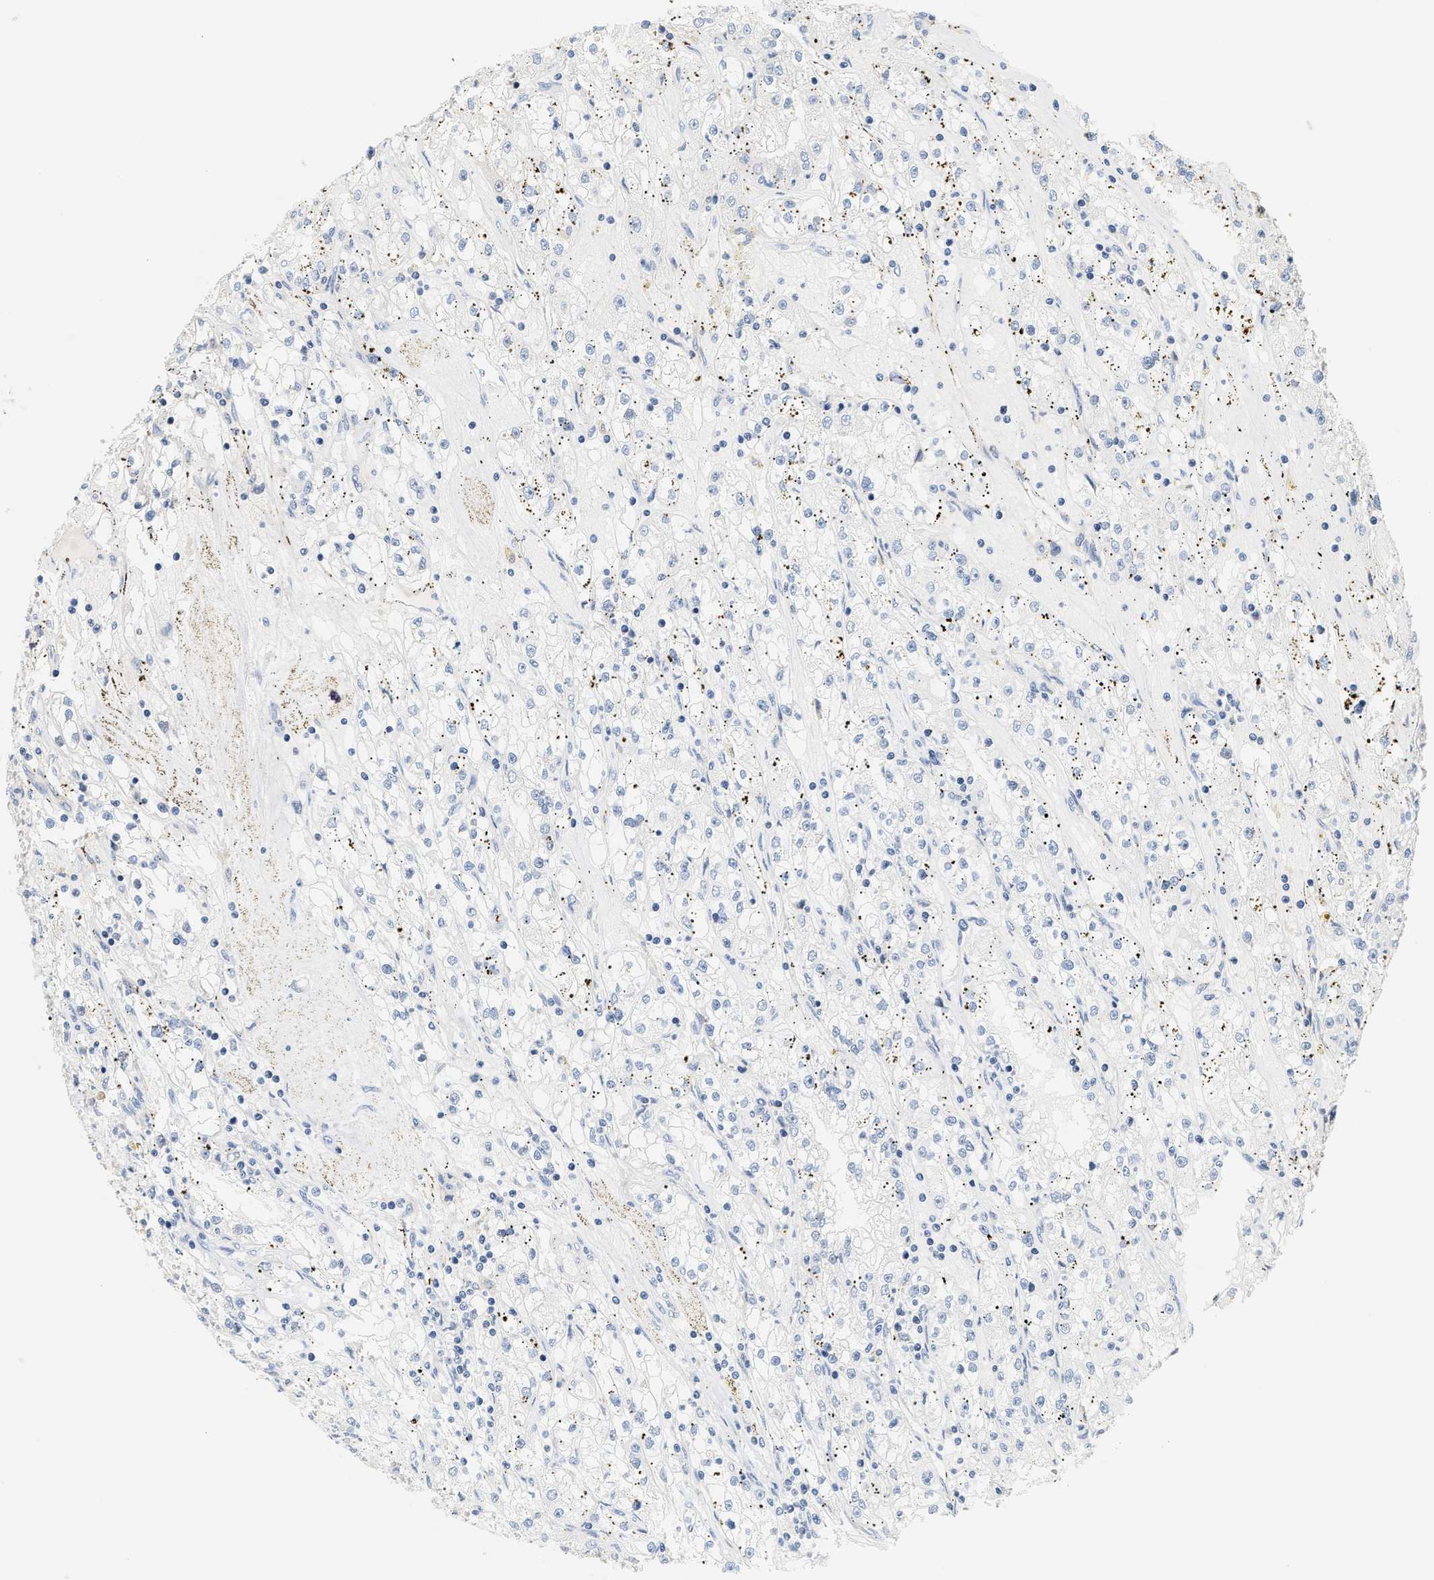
{"staining": {"intensity": "negative", "quantity": "none", "location": "none"}, "tissue": "renal cancer", "cell_type": "Tumor cells", "image_type": "cancer", "snomed": [{"axis": "morphology", "description": "Adenocarcinoma, NOS"}, {"axis": "topography", "description": "Kidney"}], "caption": "Histopathology image shows no significant protein positivity in tumor cells of renal cancer.", "gene": "TNIP2", "patient": {"sex": "male", "age": 56}}